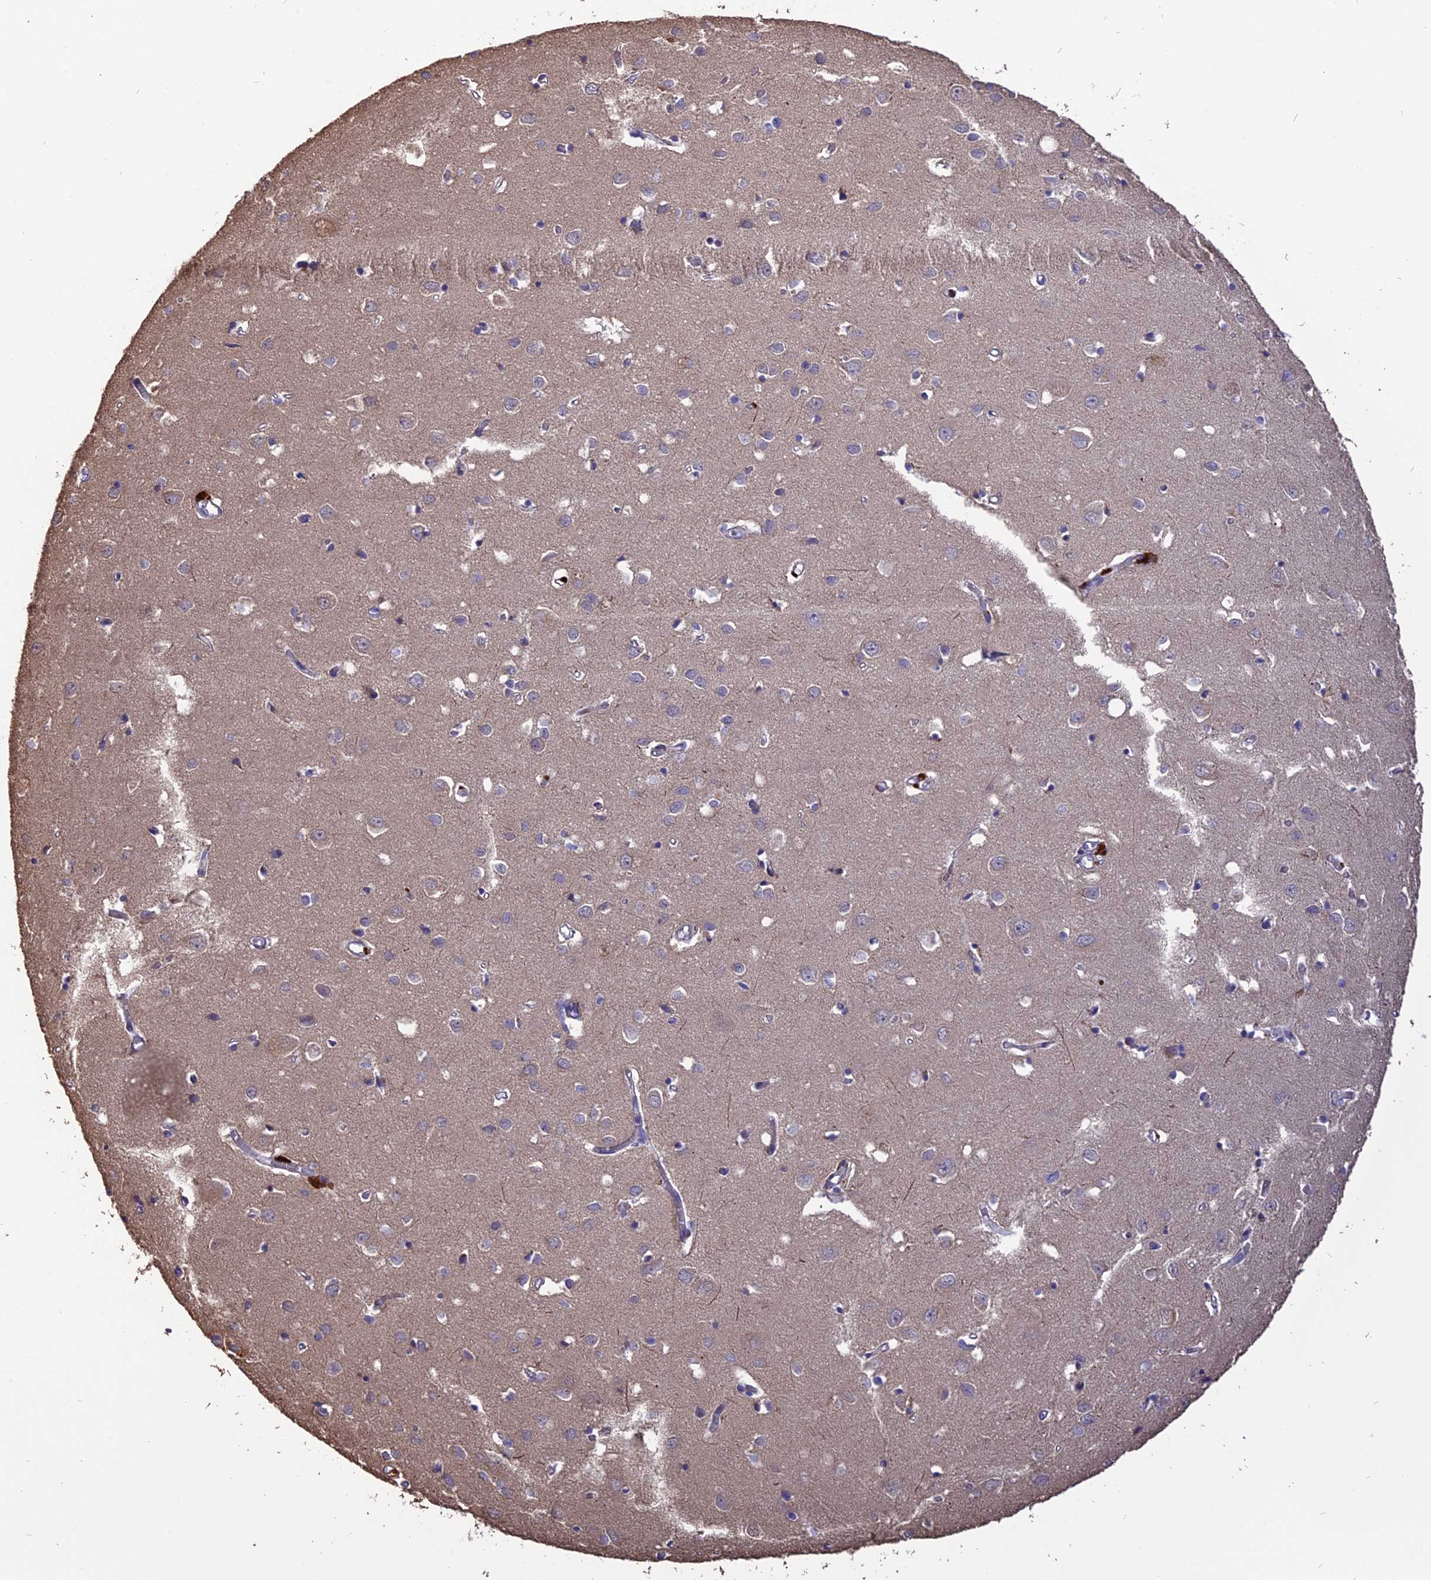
{"staining": {"intensity": "negative", "quantity": "none", "location": "none"}, "tissue": "cerebral cortex", "cell_type": "Endothelial cells", "image_type": "normal", "snomed": [{"axis": "morphology", "description": "Normal tissue, NOS"}, {"axis": "topography", "description": "Cerebral cortex"}], "caption": "Protein analysis of benign cerebral cortex displays no significant positivity in endothelial cells.", "gene": "CARMIL2", "patient": {"sex": "female", "age": 64}}